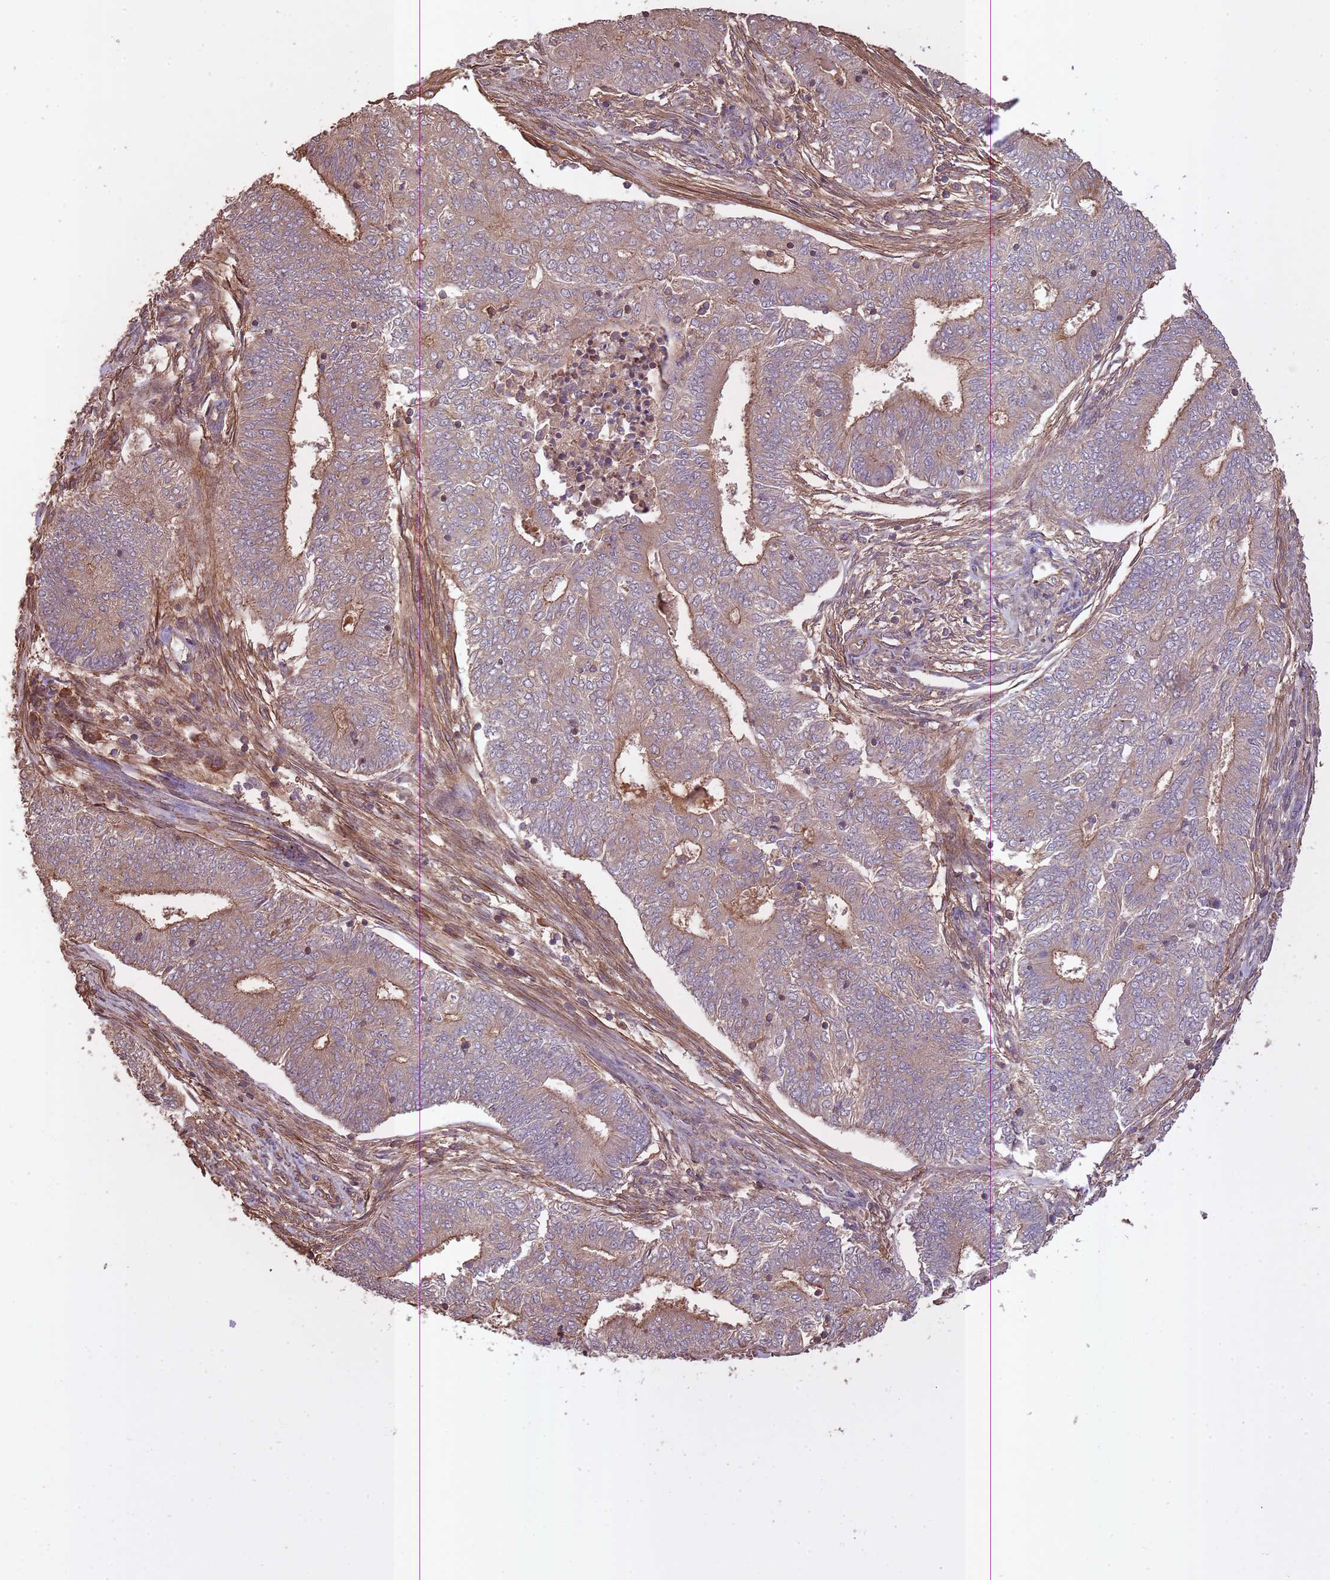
{"staining": {"intensity": "moderate", "quantity": "<25%", "location": "cytoplasmic/membranous"}, "tissue": "endometrial cancer", "cell_type": "Tumor cells", "image_type": "cancer", "snomed": [{"axis": "morphology", "description": "Adenocarcinoma, NOS"}, {"axis": "topography", "description": "Endometrium"}], "caption": "Brown immunohistochemical staining in human endometrial cancer (adenocarcinoma) shows moderate cytoplasmic/membranous staining in approximately <25% of tumor cells.", "gene": "ARMH3", "patient": {"sex": "female", "age": 62}}